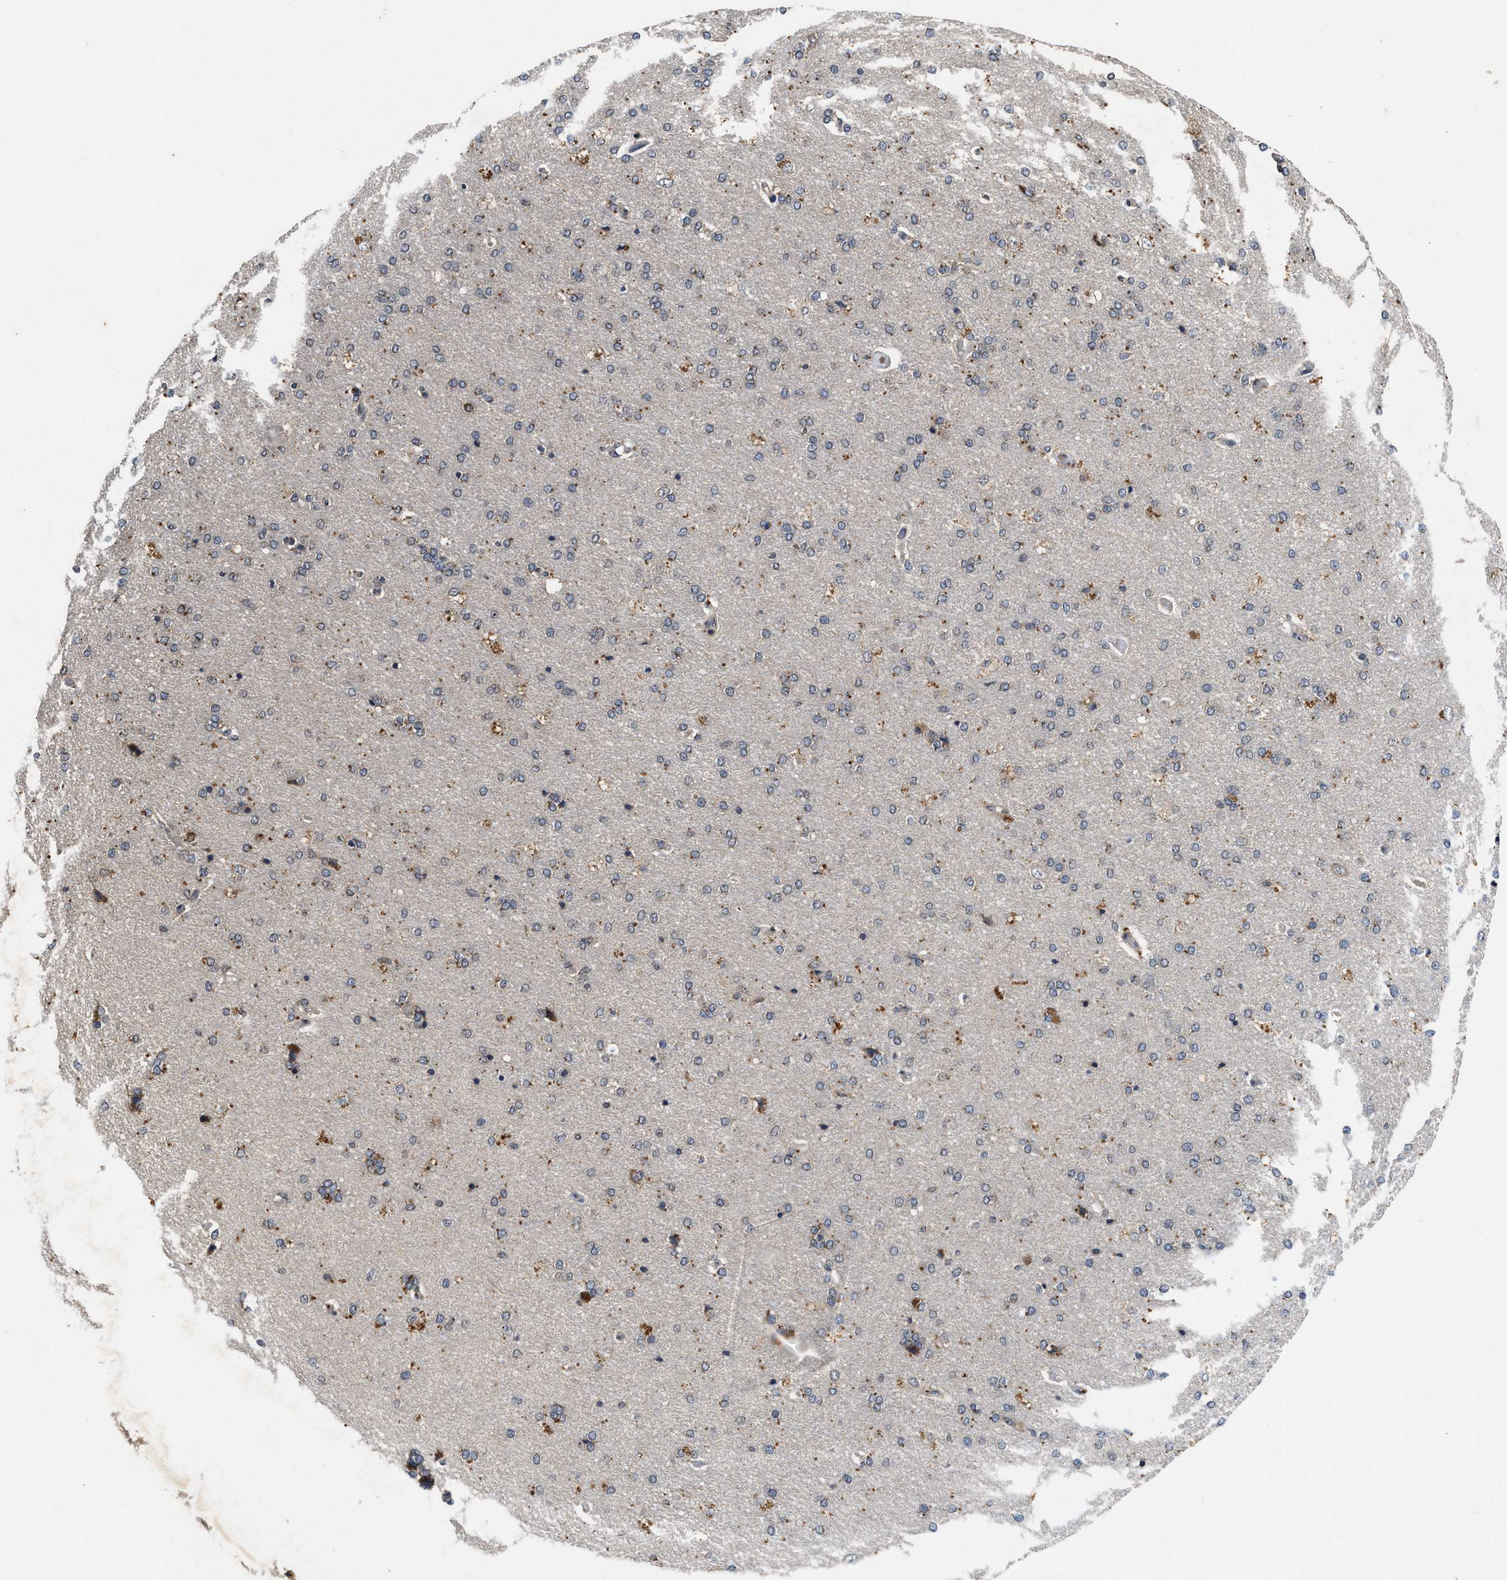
{"staining": {"intensity": "moderate", "quantity": "25%-75%", "location": "cytoplasmic/membranous"}, "tissue": "cerebral cortex", "cell_type": "Endothelial cells", "image_type": "normal", "snomed": [{"axis": "morphology", "description": "Normal tissue, NOS"}, {"axis": "topography", "description": "Cerebral cortex"}], "caption": "A high-resolution micrograph shows immunohistochemistry staining of benign cerebral cortex, which demonstrates moderate cytoplasmic/membranous positivity in approximately 25%-75% of endothelial cells. (Brightfield microscopy of DAB IHC at high magnification).", "gene": "PDAP1", "patient": {"sex": "male", "age": 62}}